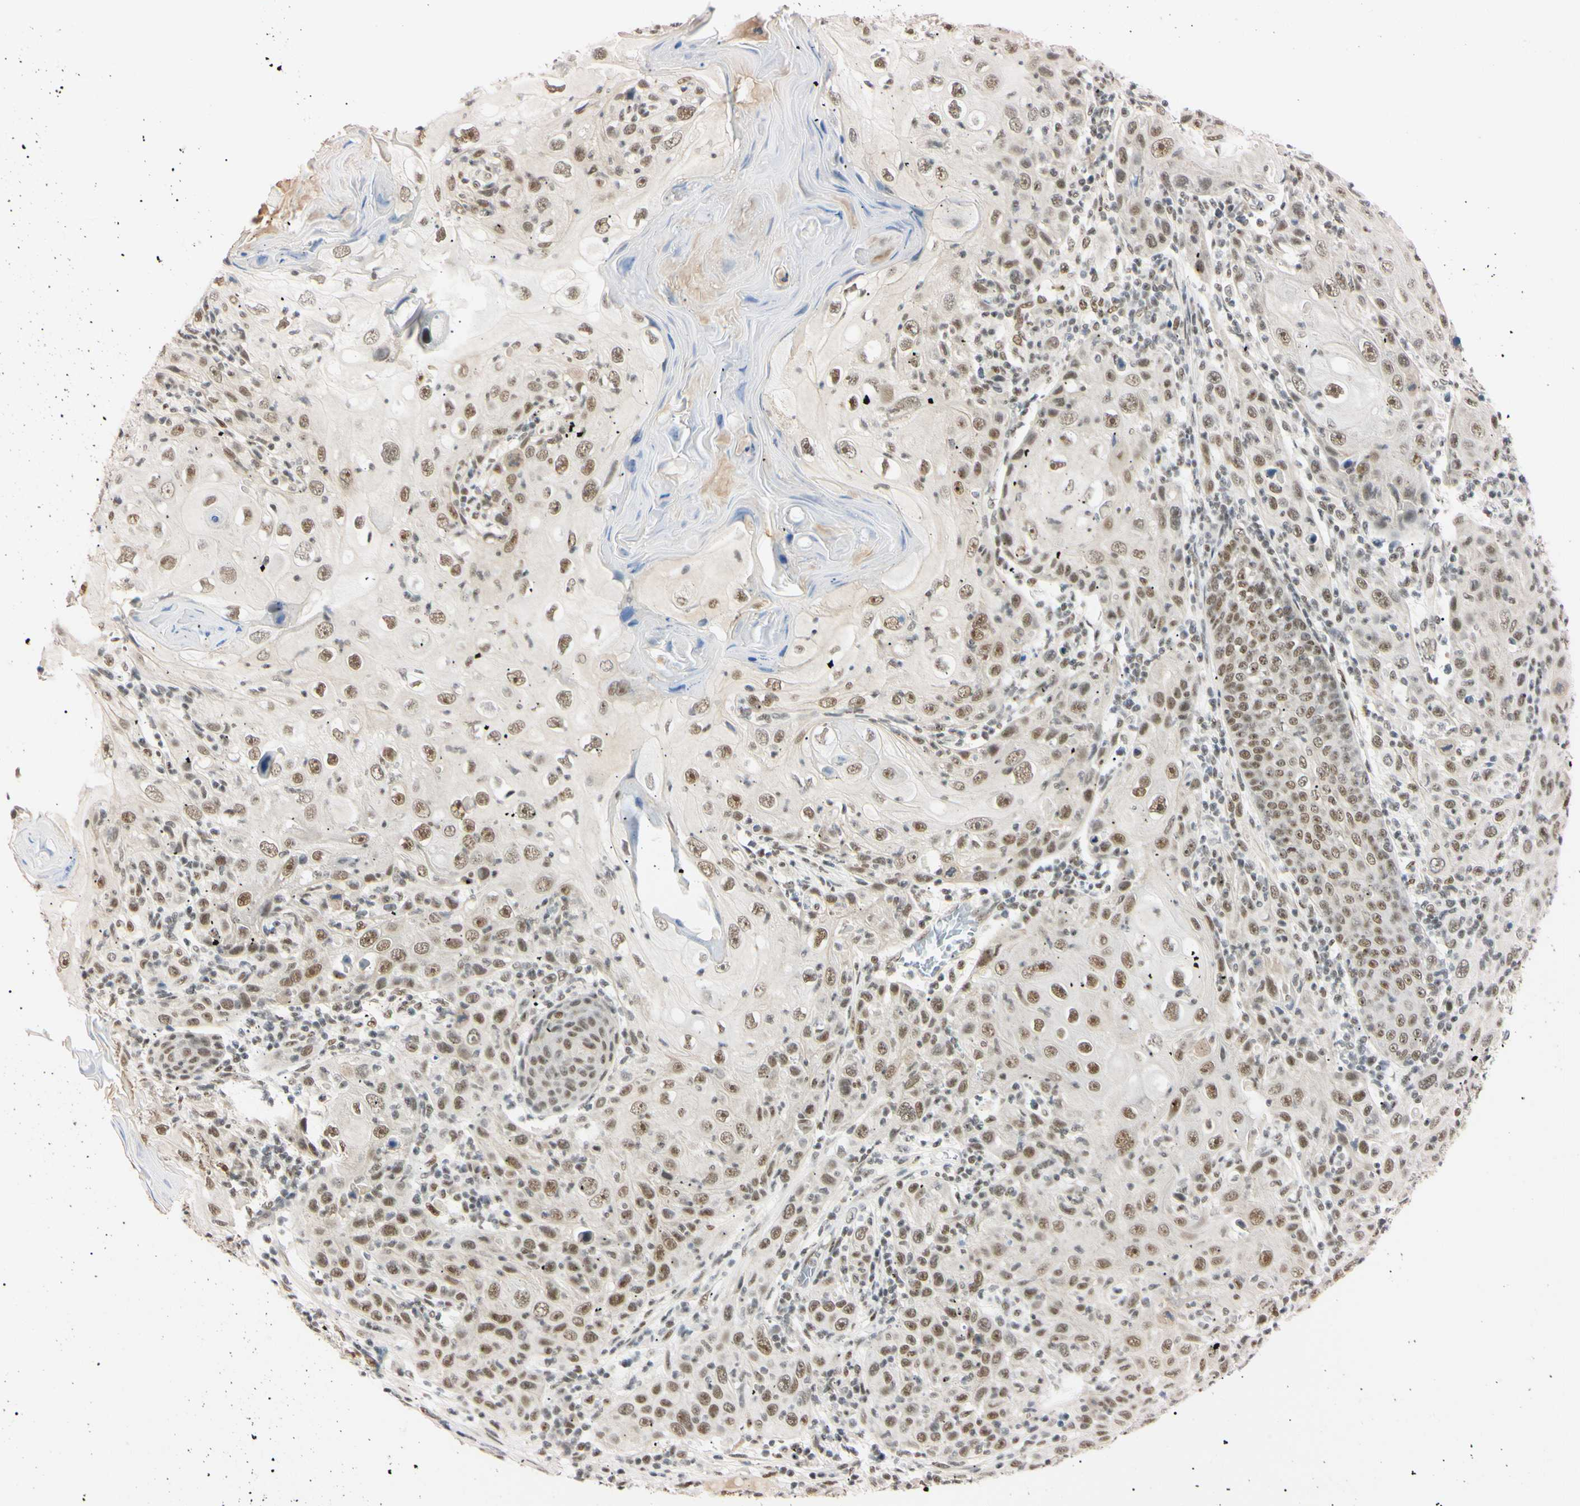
{"staining": {"intensity": "moderate", "quantity": ">75%", "location": "nuclear"}, "tissue": "skin cancer", "cell_type": "Tumor cells", "image_type": "cancer", "snomed": [{"axis": "morphology", "description": "Squamous cell carcinoma, NOS"}, {"axis": "topography", "description": "Skin"}], "caption": "Immunohistochemistry histopathology image of neoplastic tissue: skin squamous cell carcinoma stained using IHC exhibits medium levels of moderate protein expression localized specifically in the nuclear of tumor cells, appearing as a nuclear brown color.", "gene": "ZNF134", "patient": {"sex": "female", "age": 88}}